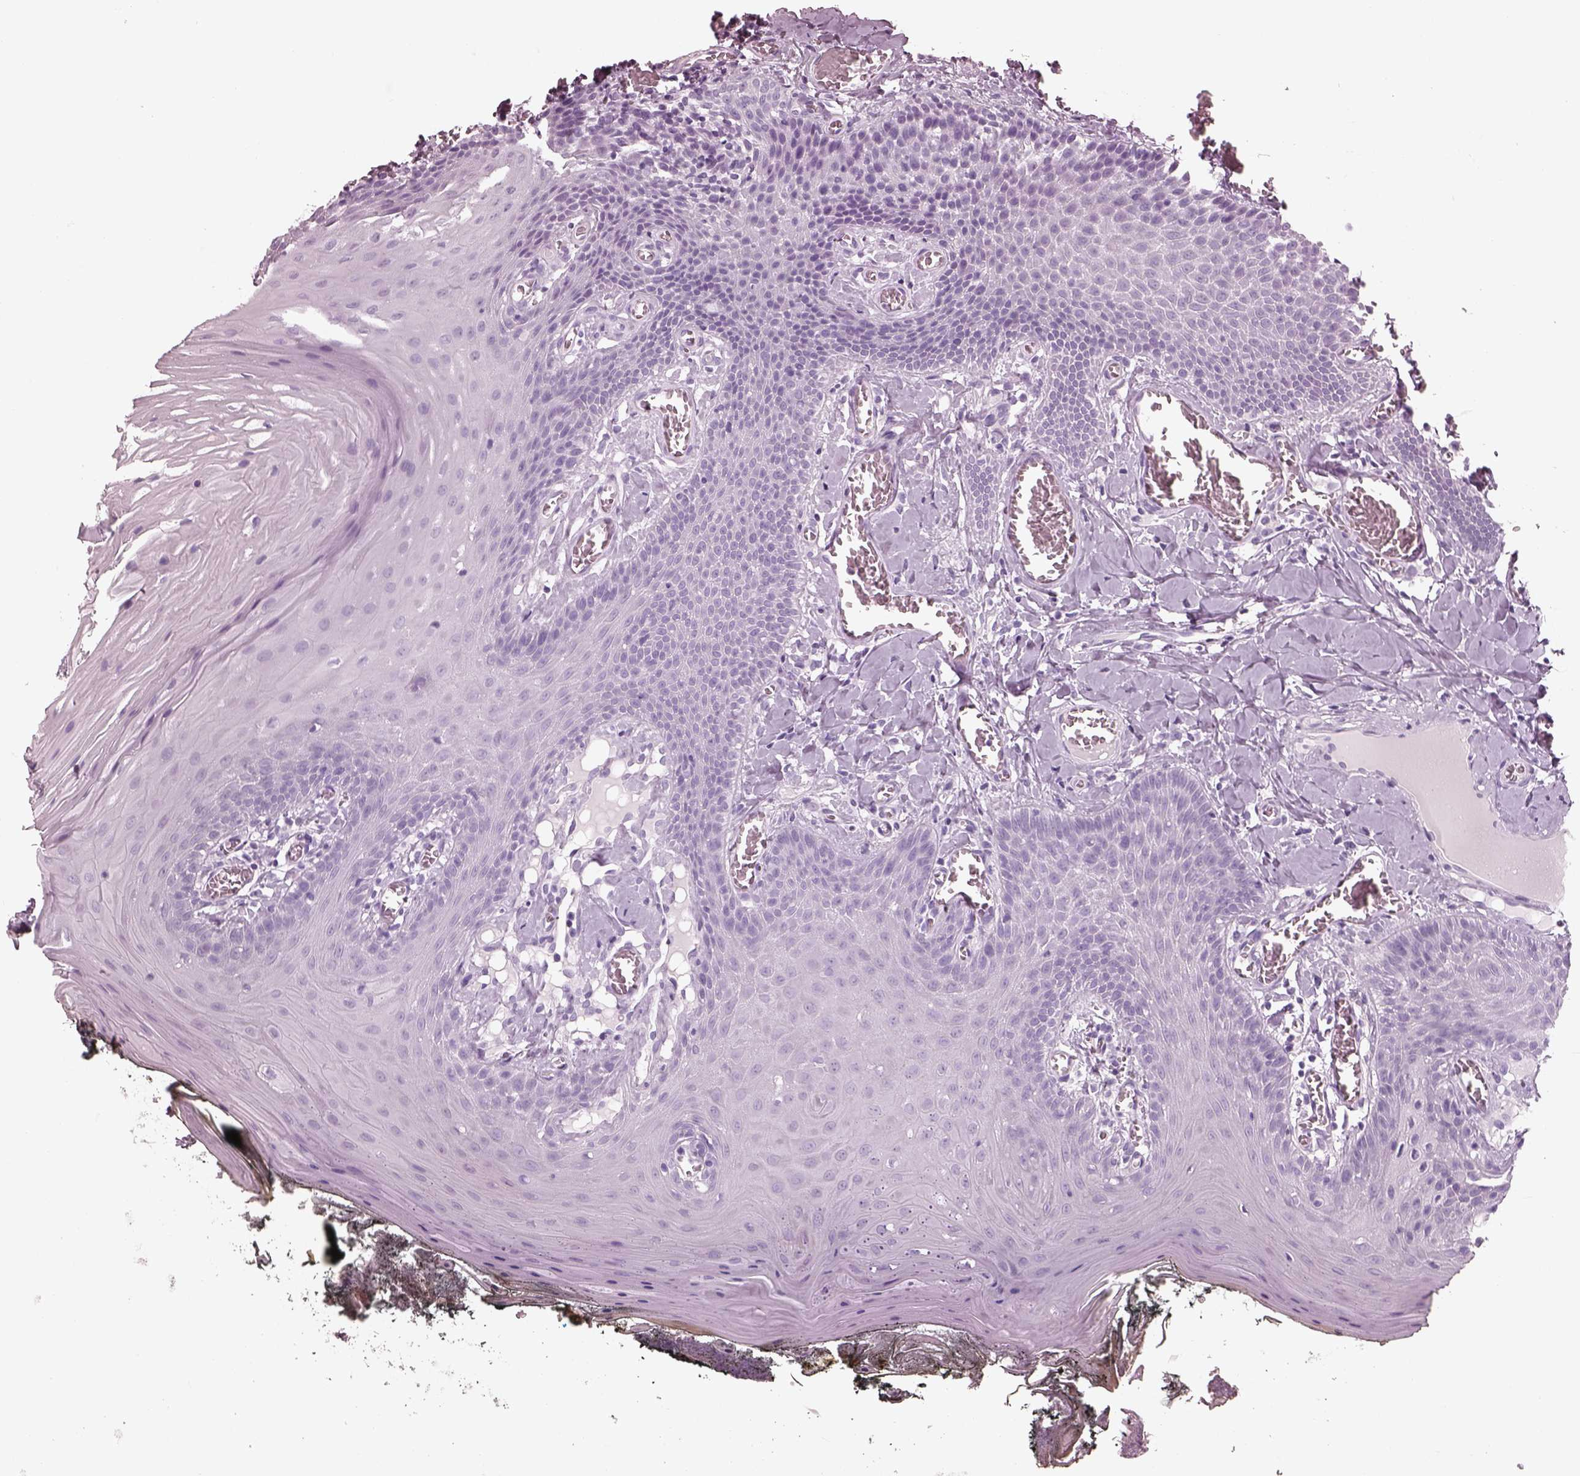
{"staining": {"intensity": "negative", "quantity": "none", "location": "none"}, "tissue": "oral mucosa", "cell_type": "Squamous epithelial cells", "image_type": "normal", "snomed": [{"axis": "morphology", "description": "Normal tissue, NOS"}, {"axis": "topography", "description": "Oral tissue"}], "caption": "This photomicrograph is of unremarkable oral mucosa stained with immunohistochemistry (IHC) to label a protein in brown with the nuclei are counter-stained blue. There is no staining in squamous epithelial cells.", "gene": "FABP9", "patient": {"sex": "male", "age": 9}}